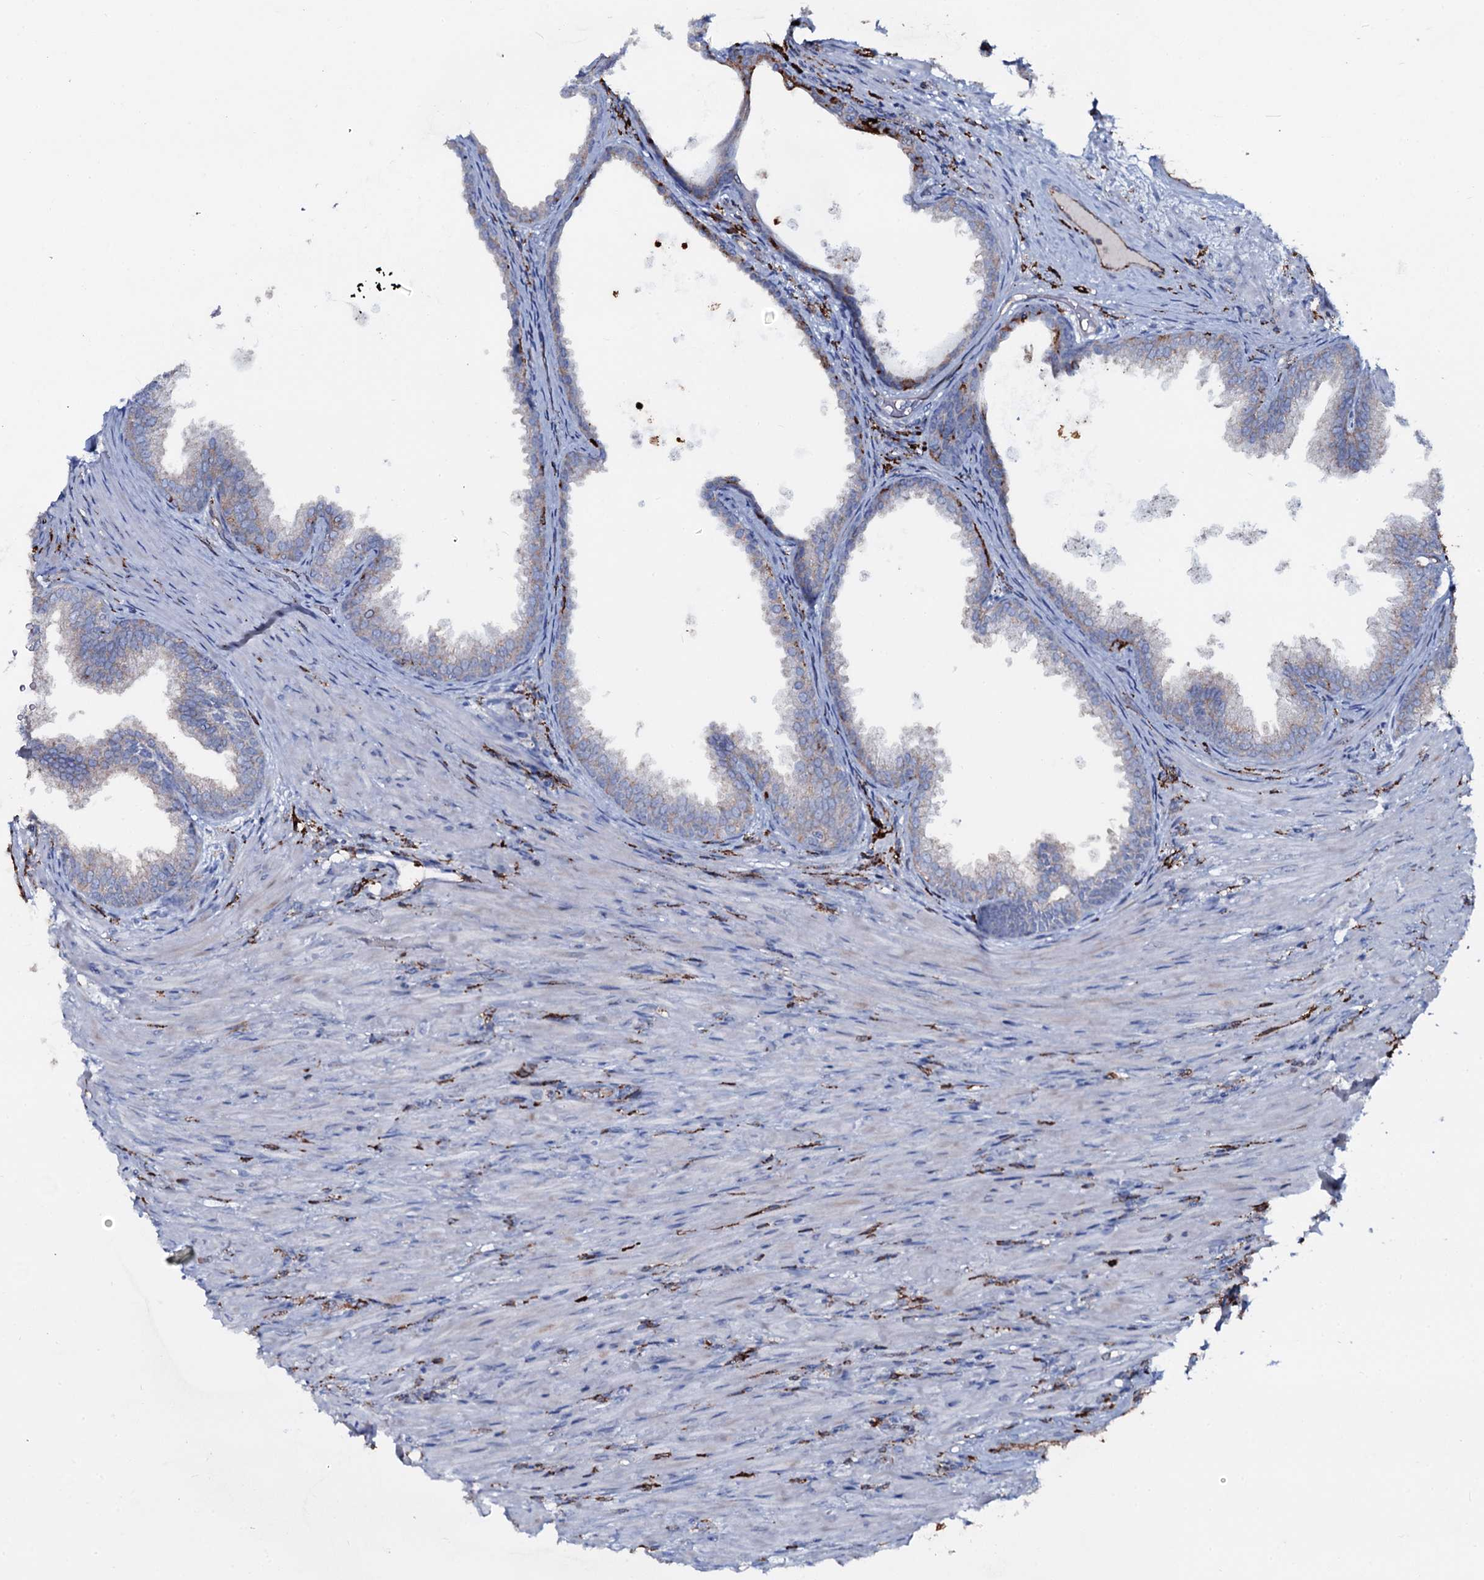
{"staining": {"intensity": "weak", "quantity": "<25%", "location": "cytoplasmic/membranous"}, "tissue": "prostate", "cell_type": "Glandular cells", "image_type": "normal", "snomed": [{"axis": "morphology", "description": "Normal tissue, NOS"}, {"axis": "topography", "description": "Prostate"}], "caption": "Immunohistochemical staining of benign prostate exhibits no significant expression in glandular cells.", "gene": "OSBPL2", "patient": {"sex": "male", "age": 76}}